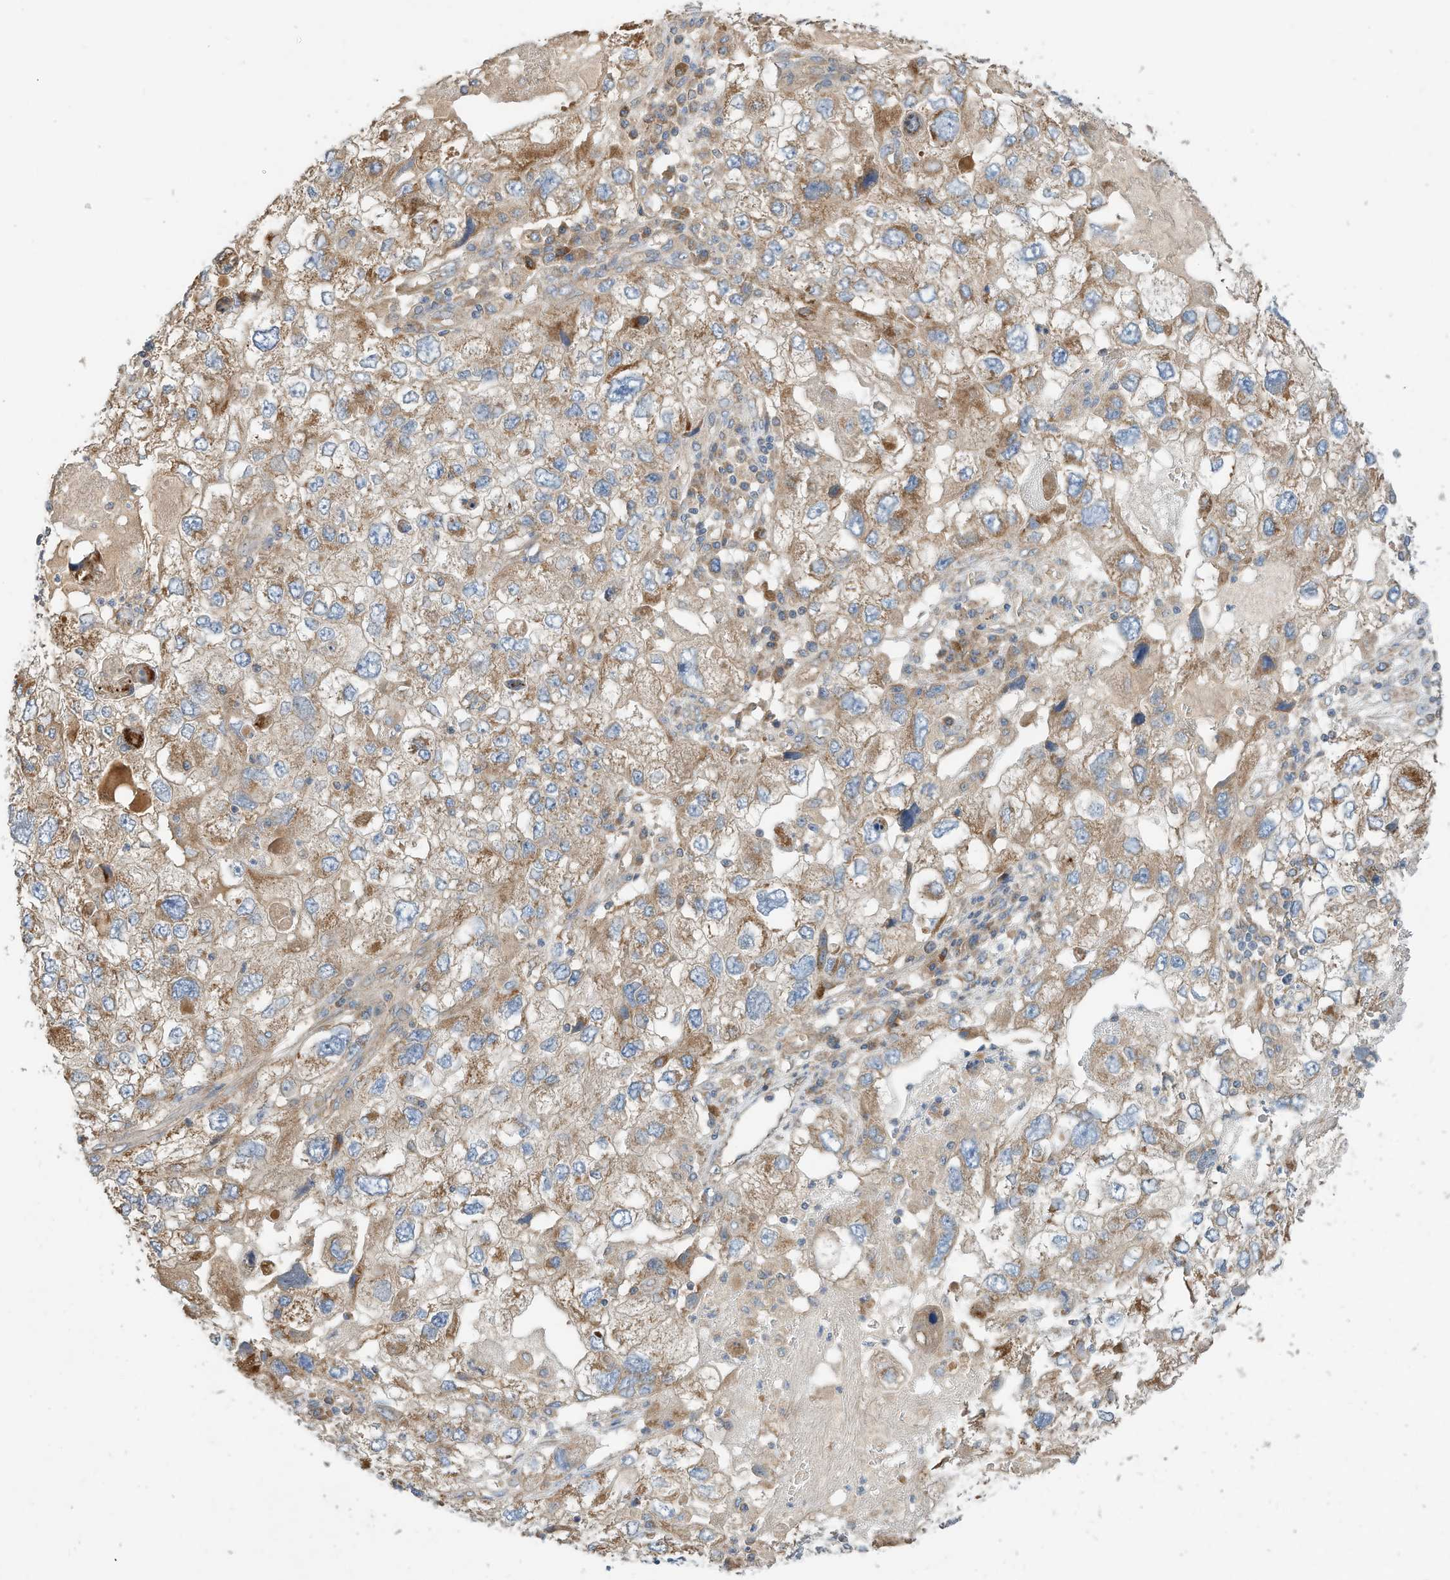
{"staining": {"intensity": "moderate", "quantity": ">75%", "location": "cytoplasmic/membranous"}, "tissue": "endometrial cancer", "cell_type": "Tumor cells", "image_type": "cancer", "snomed": [{"axis": "morphology", "description": "Adenocarcinoma, NOS"}, {"axis": "topography", "description": "Endometrium"}], "caption": "Immunohistochemical staining of human adenocarcinoma (endometrial) shows medium levels of moderate cytoplasmic/membranous positivity in about >75% of tumor cells.", "gene": "CPAMD8", "patient": {"sex": "female", "age": 49}}